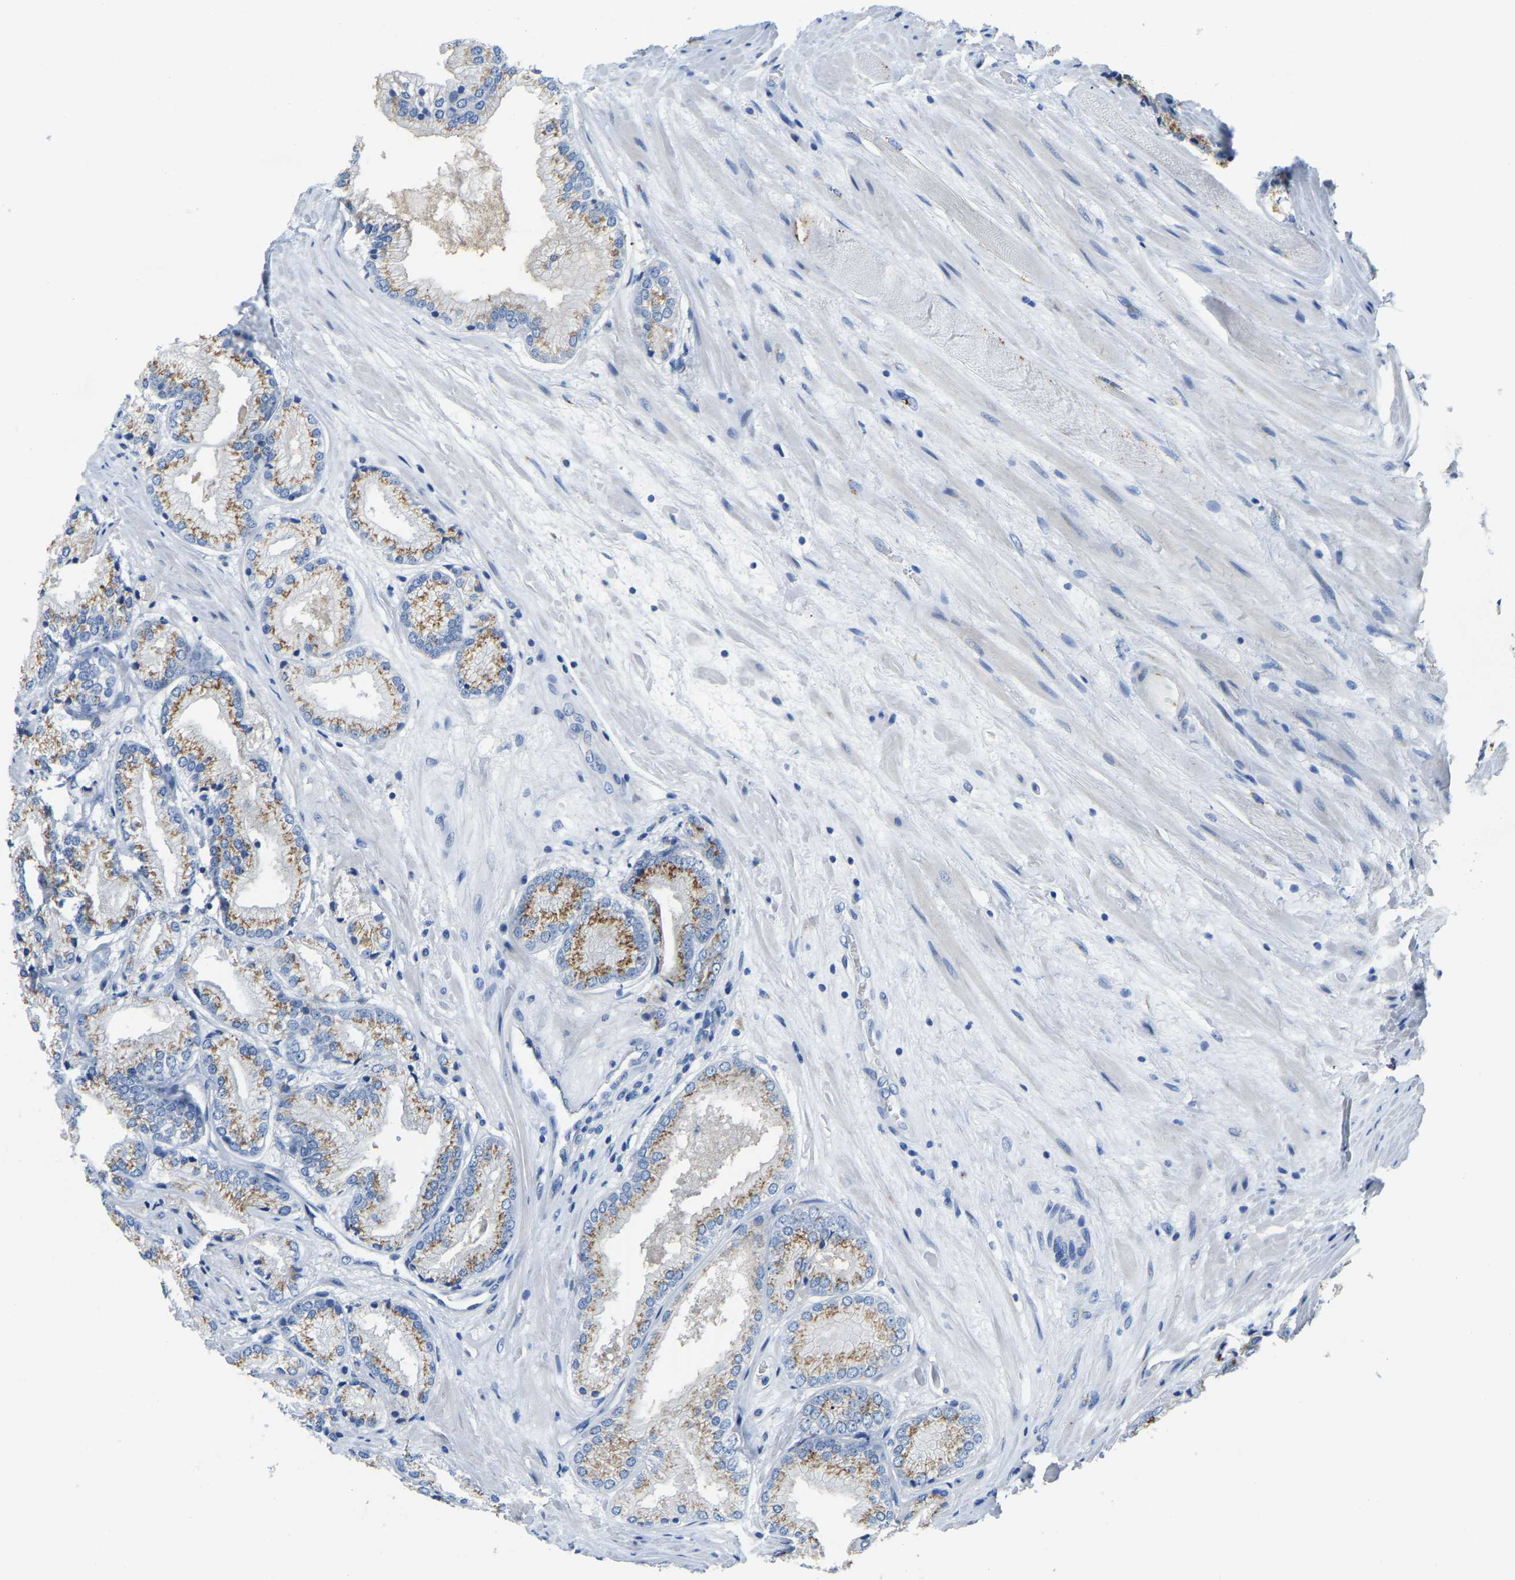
{"staining": {"intensity": "moderate", "quantity": ">75%", "location": "cytoplasmic/membranous"}, "tissue": "prostate cancer", "cell_type": "Tumor cells", "image_type": "cancer", "snomed": [{"axis": "morphology", "description": "Adenocarcinoma, High grade"}, {"axis": "topography", "description": "Prostate"}], "caption": "Immunohistochemical staining of prostate cancer (high-grade adenocarcinoma) shows medium levels of moderate cytoplasmic/membranous protein staining in about >75% of tumor cells. (DAB (3,3'-diaminobenzidine) IHC with brightfield microscopy, high magnification).", "gene": "FAM174A", "patient": {"sex": "male", "age": 59}}